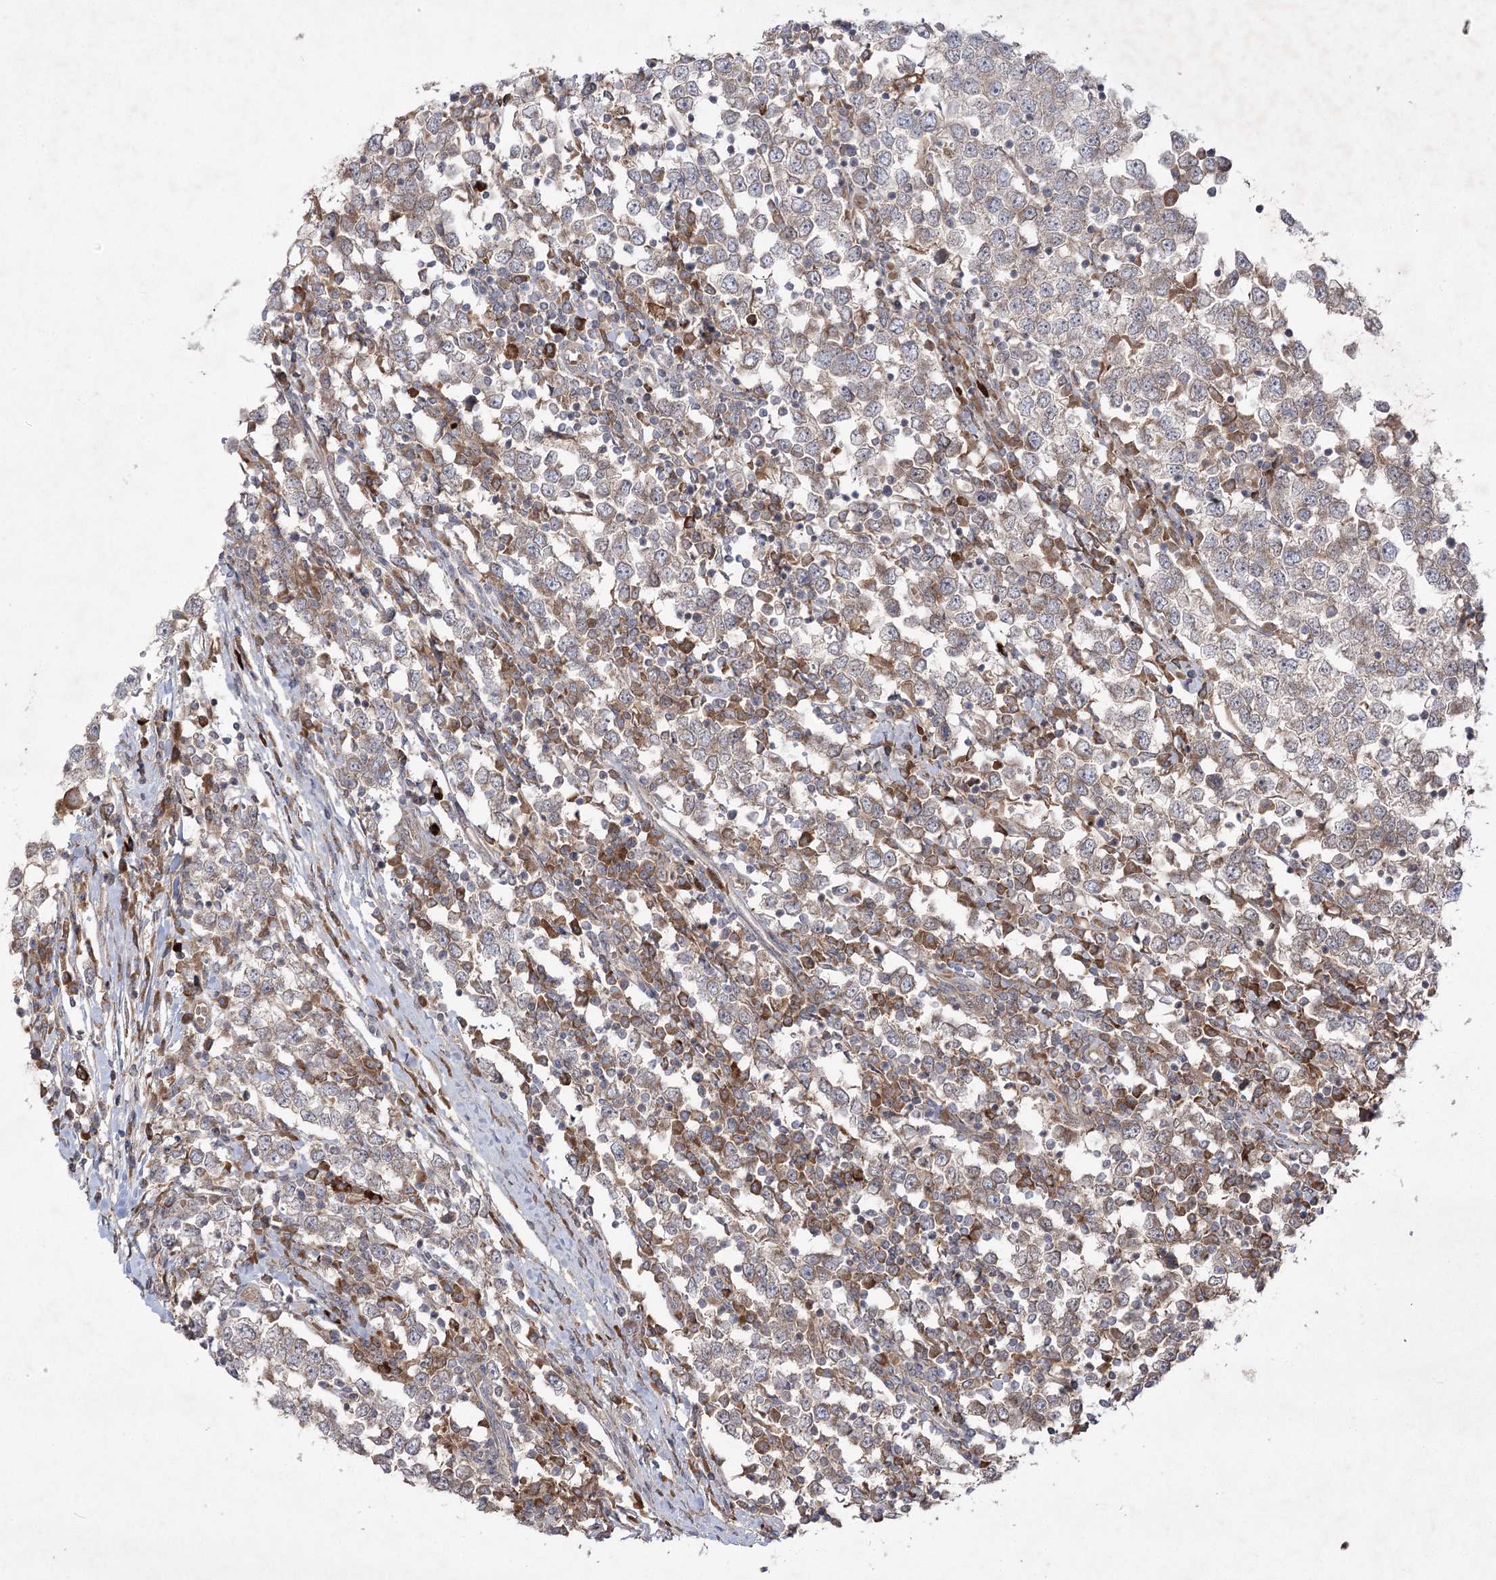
{"staining": {"intensity": "weak", "quantity": ">75%", "location": "cytoplasmic/membranous"}, "tissue": "testis cancer", "cell_type": "Tumor cells", "image_type": "cancer", "snomed": [{"axis": "morphology", "description": "Seminoma, NOS"}, {"axis": "topography", "description": "Testis"}], "caption": "Tumor cells show low levels of weak cytoplasmic/membranous positivity in about >75% of cells in testis cancer (seminoma). The staining is performed using DAB (3,3'-diaminobenzidine) brown chromogen to label protein expression. The nuclei are counter-stained blue using hematoxylin.", "gene": "PLEKHA5", "patient": {"sex": "male", "age": 65}}